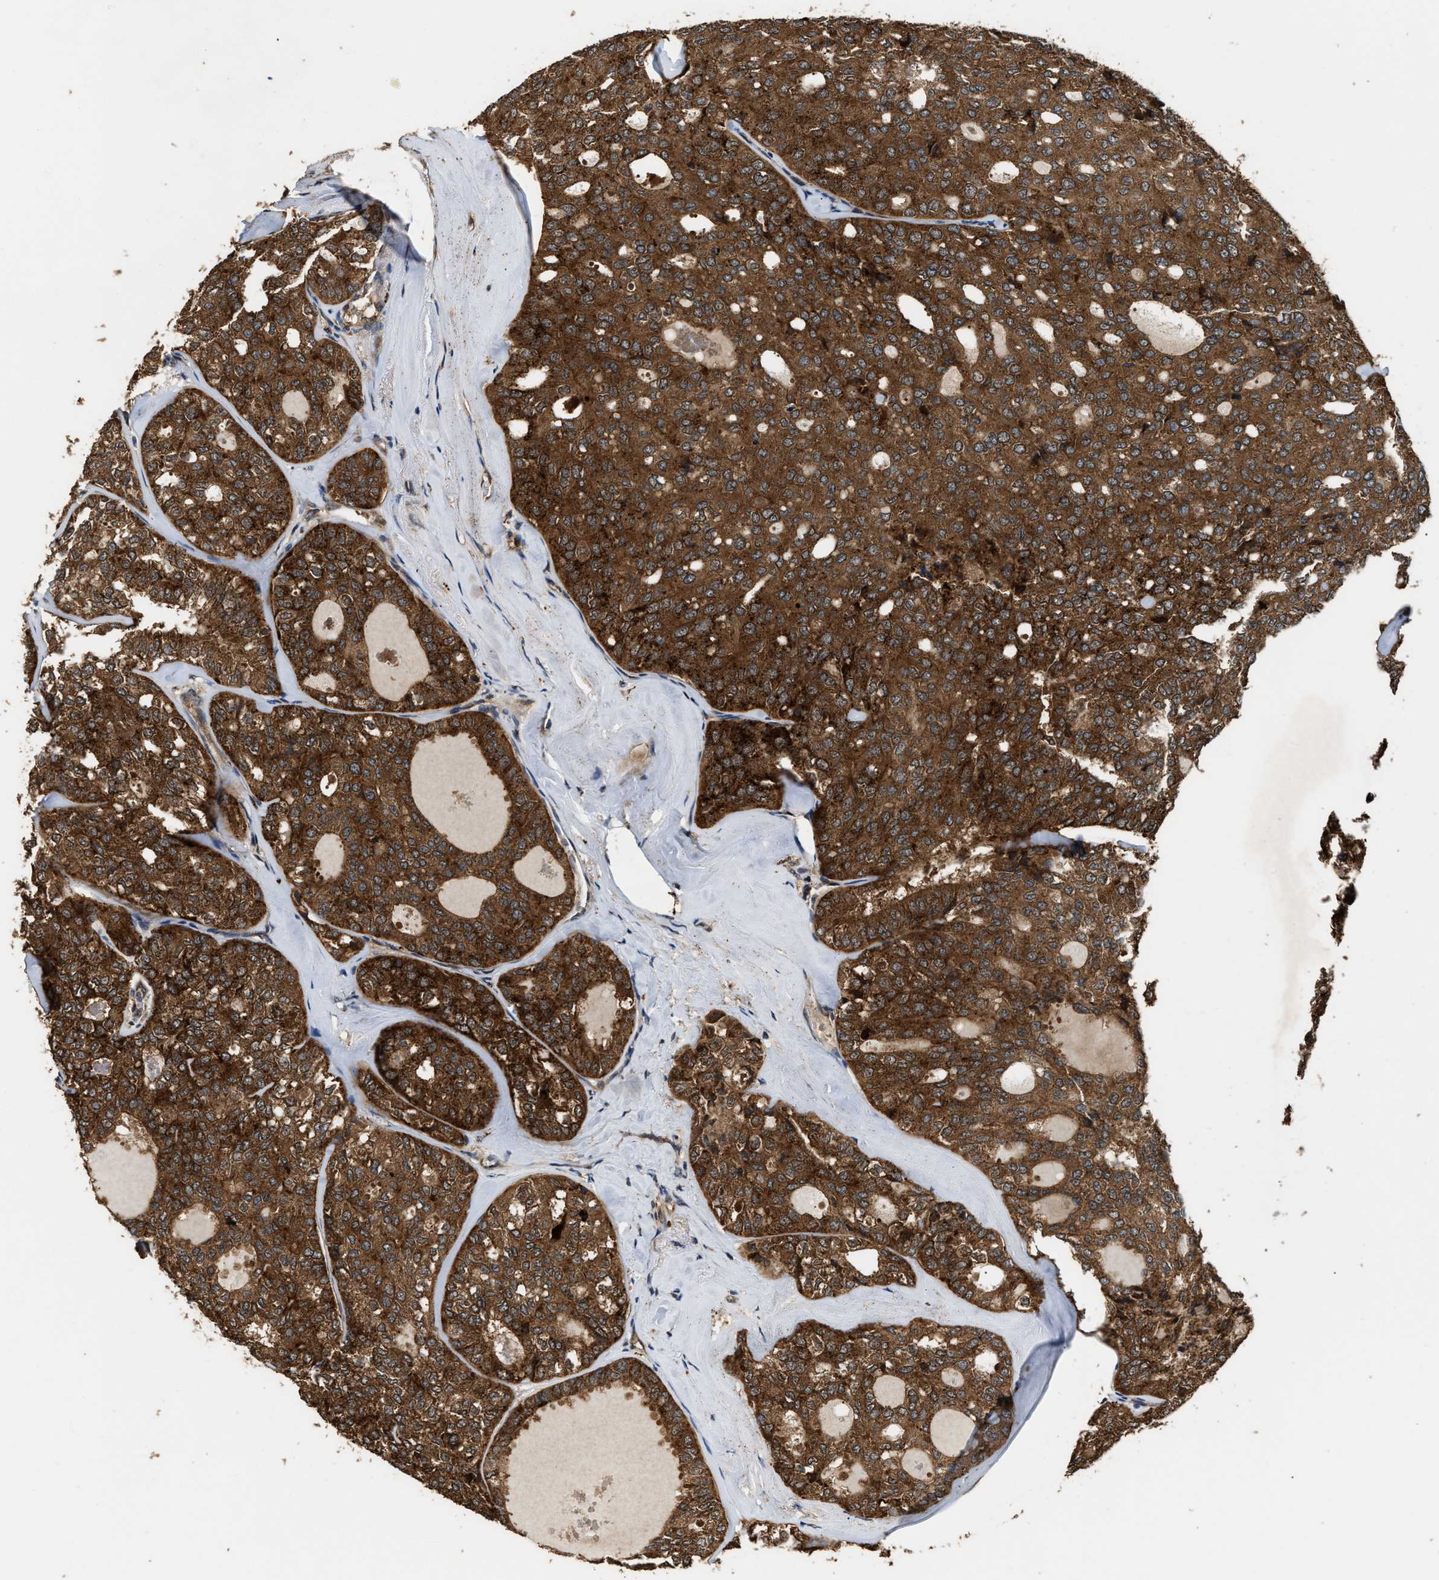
{"staining": {"intensity": "strong", "quantity": ">75%", "location": "cytoplasmic/membranous"}, "tissue": "thyroid cancer", "cell_type": "Tumor cells", "image_type": "cancer", "snomed": [{"axis": "morphology", "description": "Follicular adenoma carcinoma, NOS"}, {"axis": "topography", "description": "Thyroid gland"}], "caption": "About >75% of tumor cells in human follicular adenoma carcinoma (thyroid) demonstrate strong cytoplasmic/membranous protein staining as visualized by brown immunohistochemical staining.", "gene": "DNAJC2", "patient": {"sex": "male", "age": 75}}